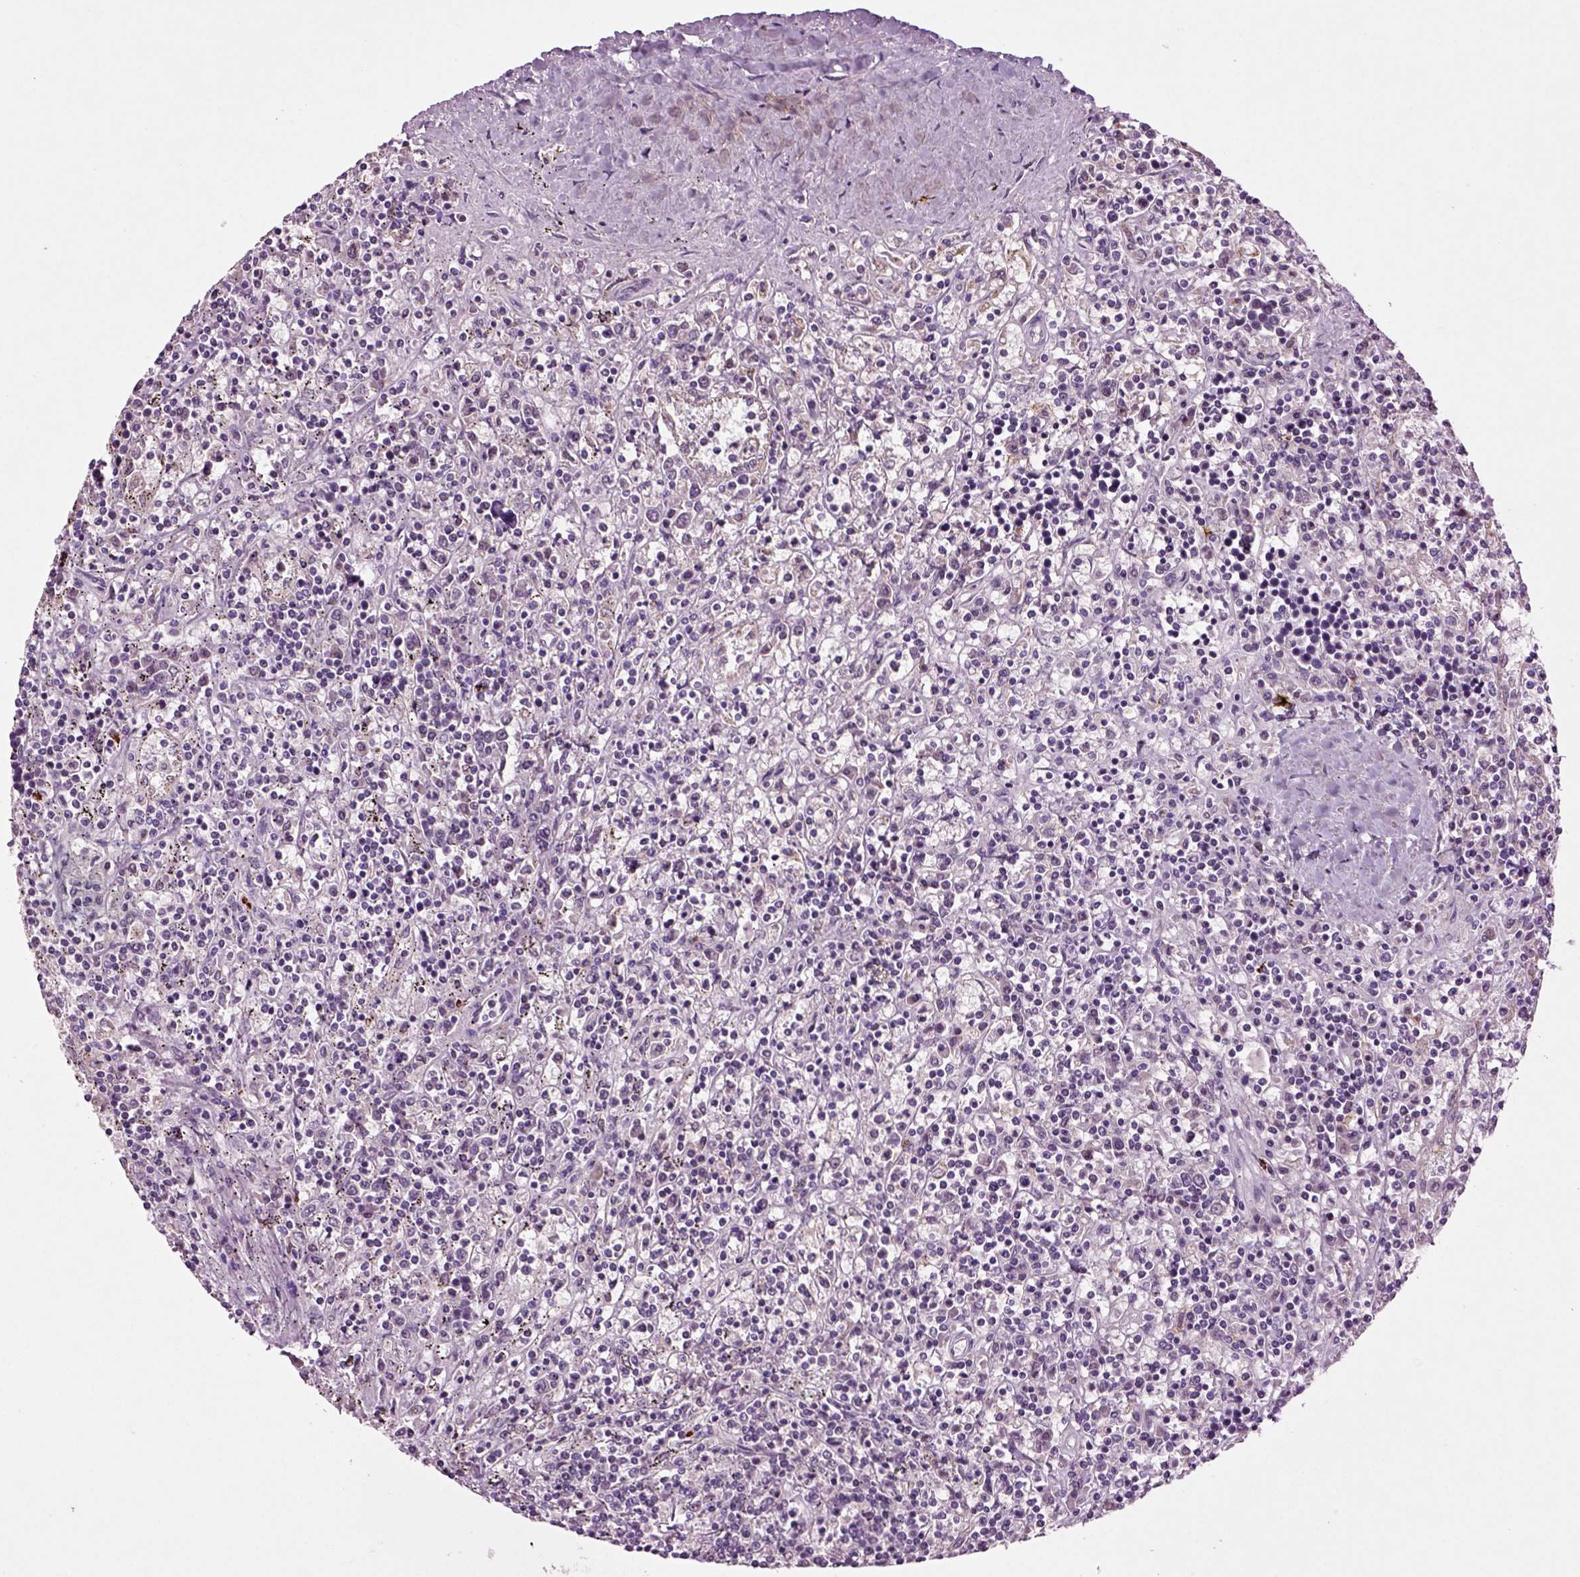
{"staining": {"intensity": "negative", "quantity": "none", "location": "none"}, "tissue": "lymphoma", "cell_type": "Tumor cells", "image_type": "cancer", "snomed": [{"axis": "morphology", "description": "Malignant lymphoma, non-Hodgkin's type, Low grade"}, {"axis": "topography", "description": "Spleen"}], "caption": "An image of human lymphoma is negative for staining in tumor cells.", "gene": "SLC17A6", "patient": {"sex": "male", "age": 62}}